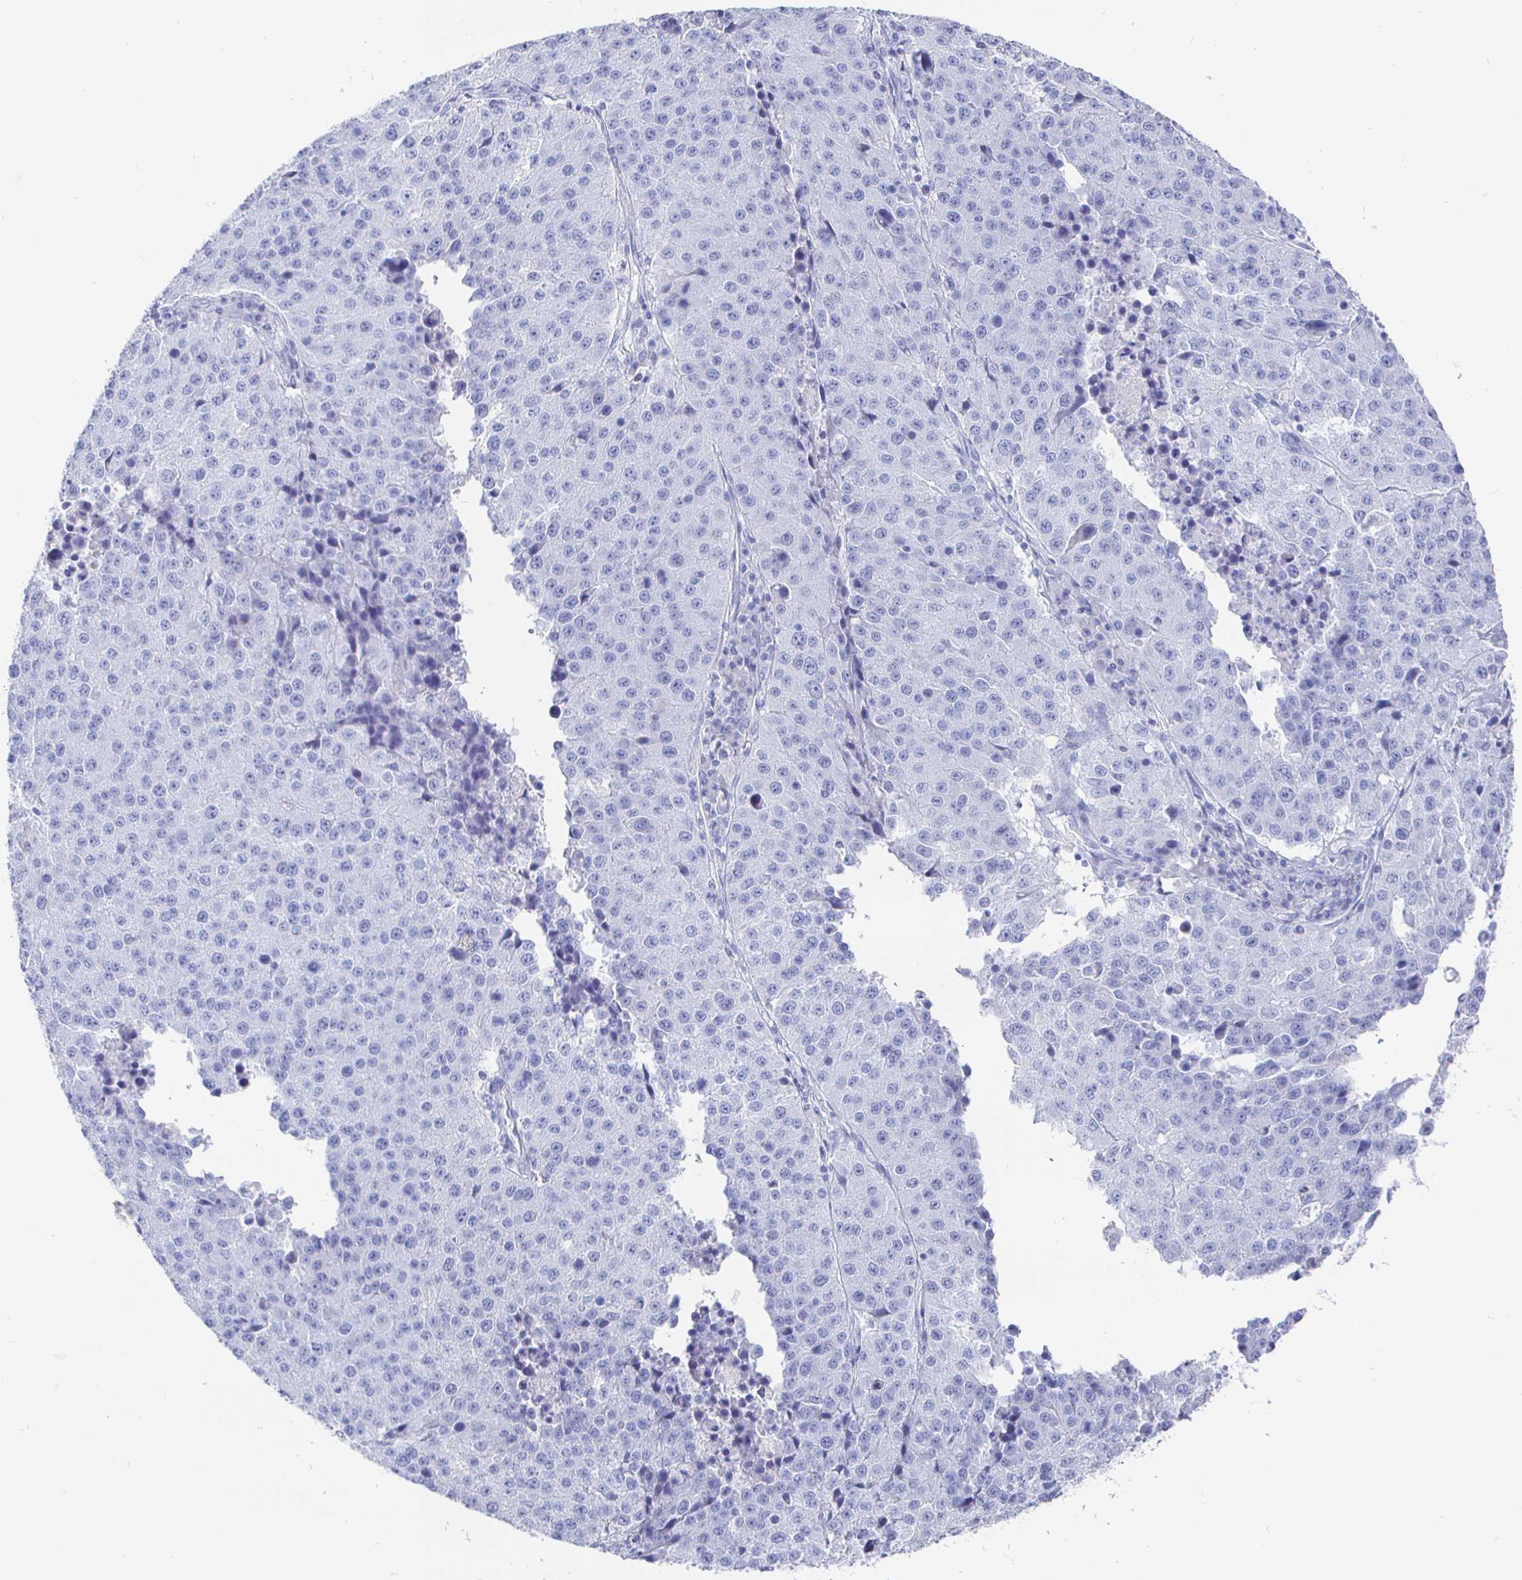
{"staining": {"intensity": "negative", "quantity": "none", "location": "none"}, "tissue": "stomach cancer", "cell_type": "Tumor cells", "image_type": "cancer", "snomed": [{"axis": "morphology", "description": "Adenocarcinoma, NOS"}, {"axis": "topography", "description": "Stomach"}], "caption": "Protein analysis of stomach cancer (adenocarcinoma) exhibits no significant expression in tumor cells.", "gene": "CLCA1", "patient": {"sex": "male", "age": 71}}